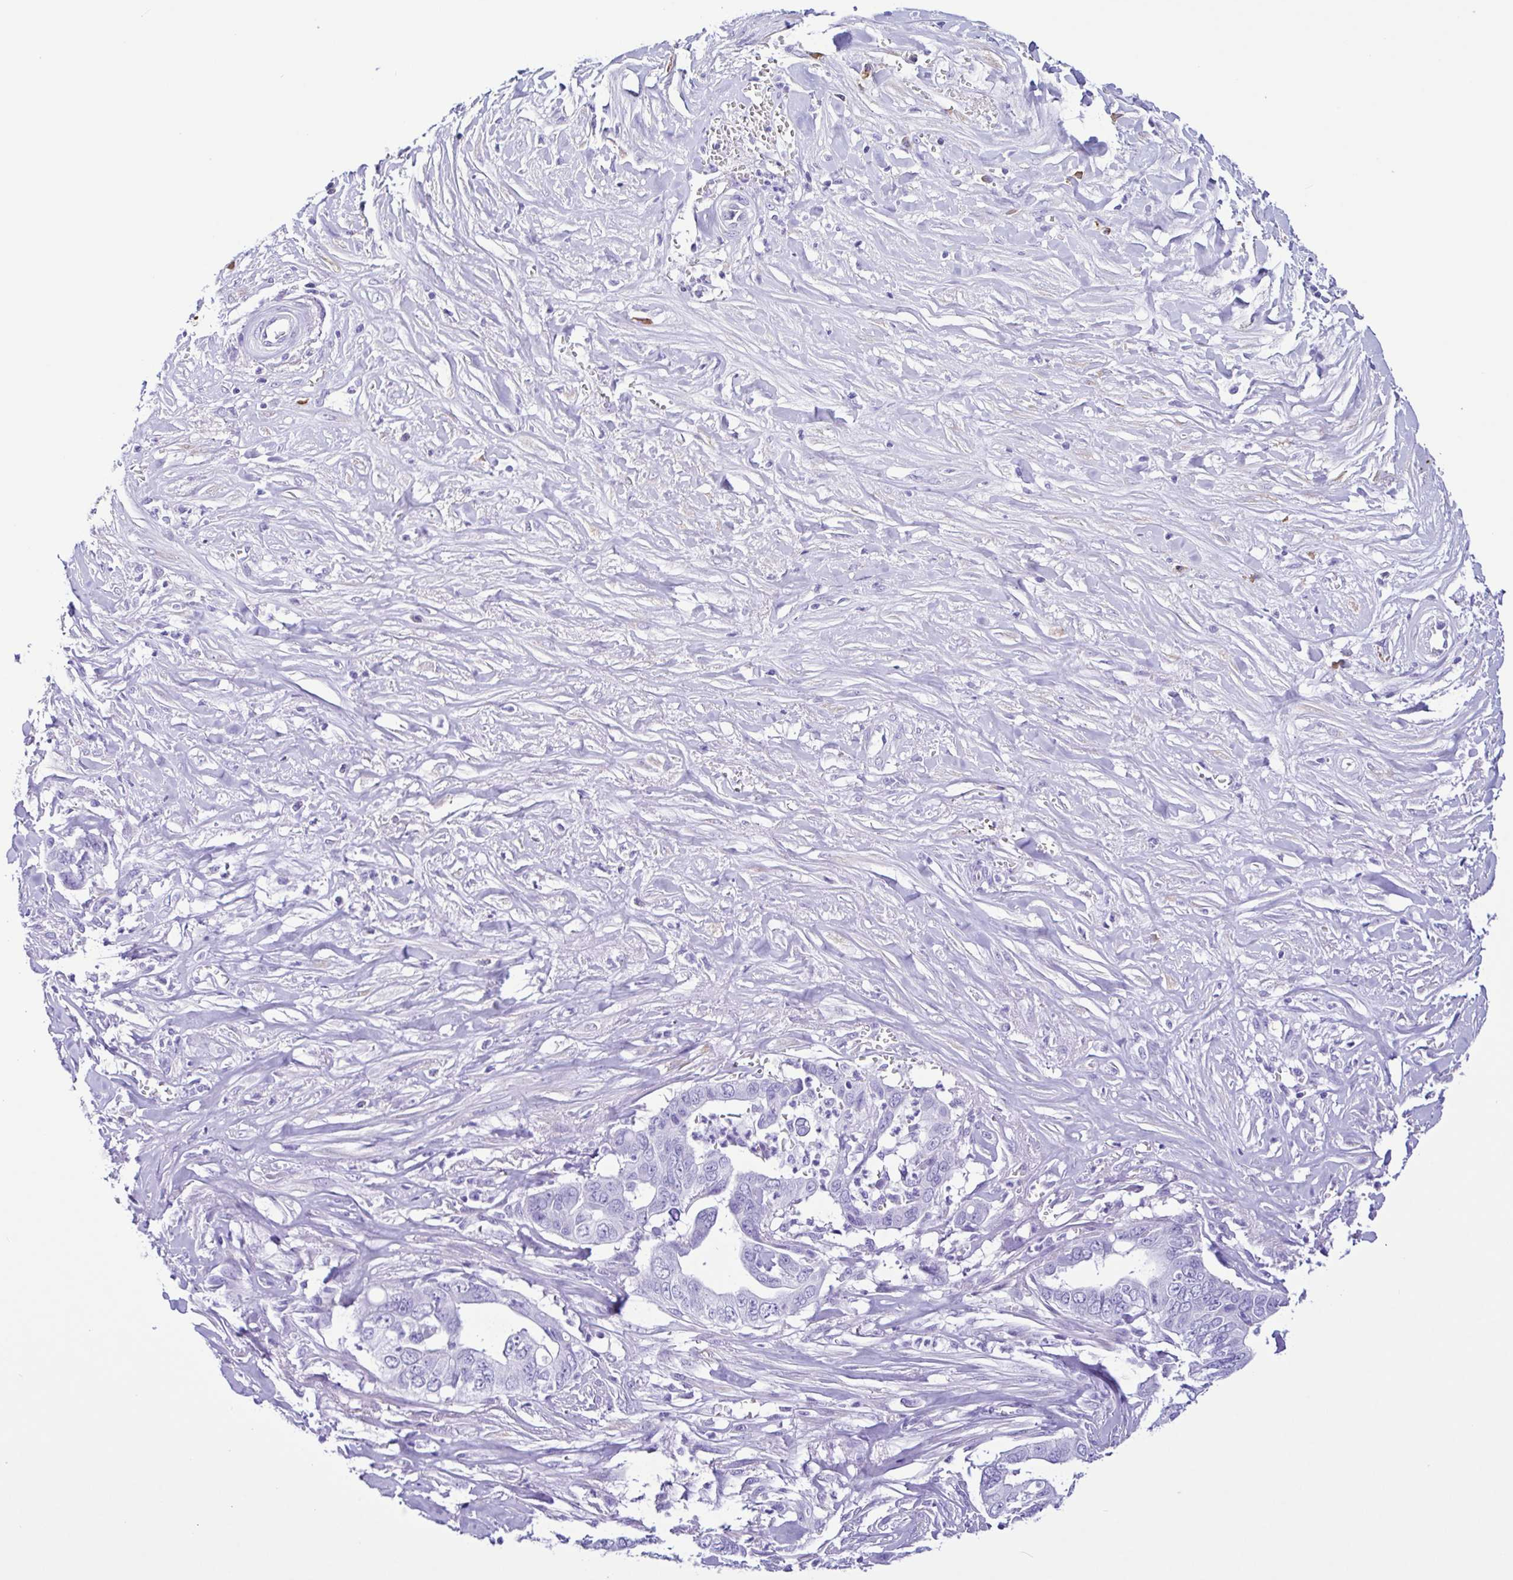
{"staining": {"intensity": "negative", "quantity": "none", "location": "none"}, "tissue": "liver cancer", "cell_type": "Tumor cells", "image_type": "cancer", "snomed": [{"axis": "morphology", "description": "Cholangiocarcinoma"}, {"axis": "topography", "description": "Liver"}], "caption": "This photomicrograph is of liver cholangiocarcinoma stained with immunohistochemistry to label a protein in brown with the nuclei are counter-stained blue. There is no staining in tumor cells.", "gene": "PIGF", "patient": {"sex": "female", "age": 79}}